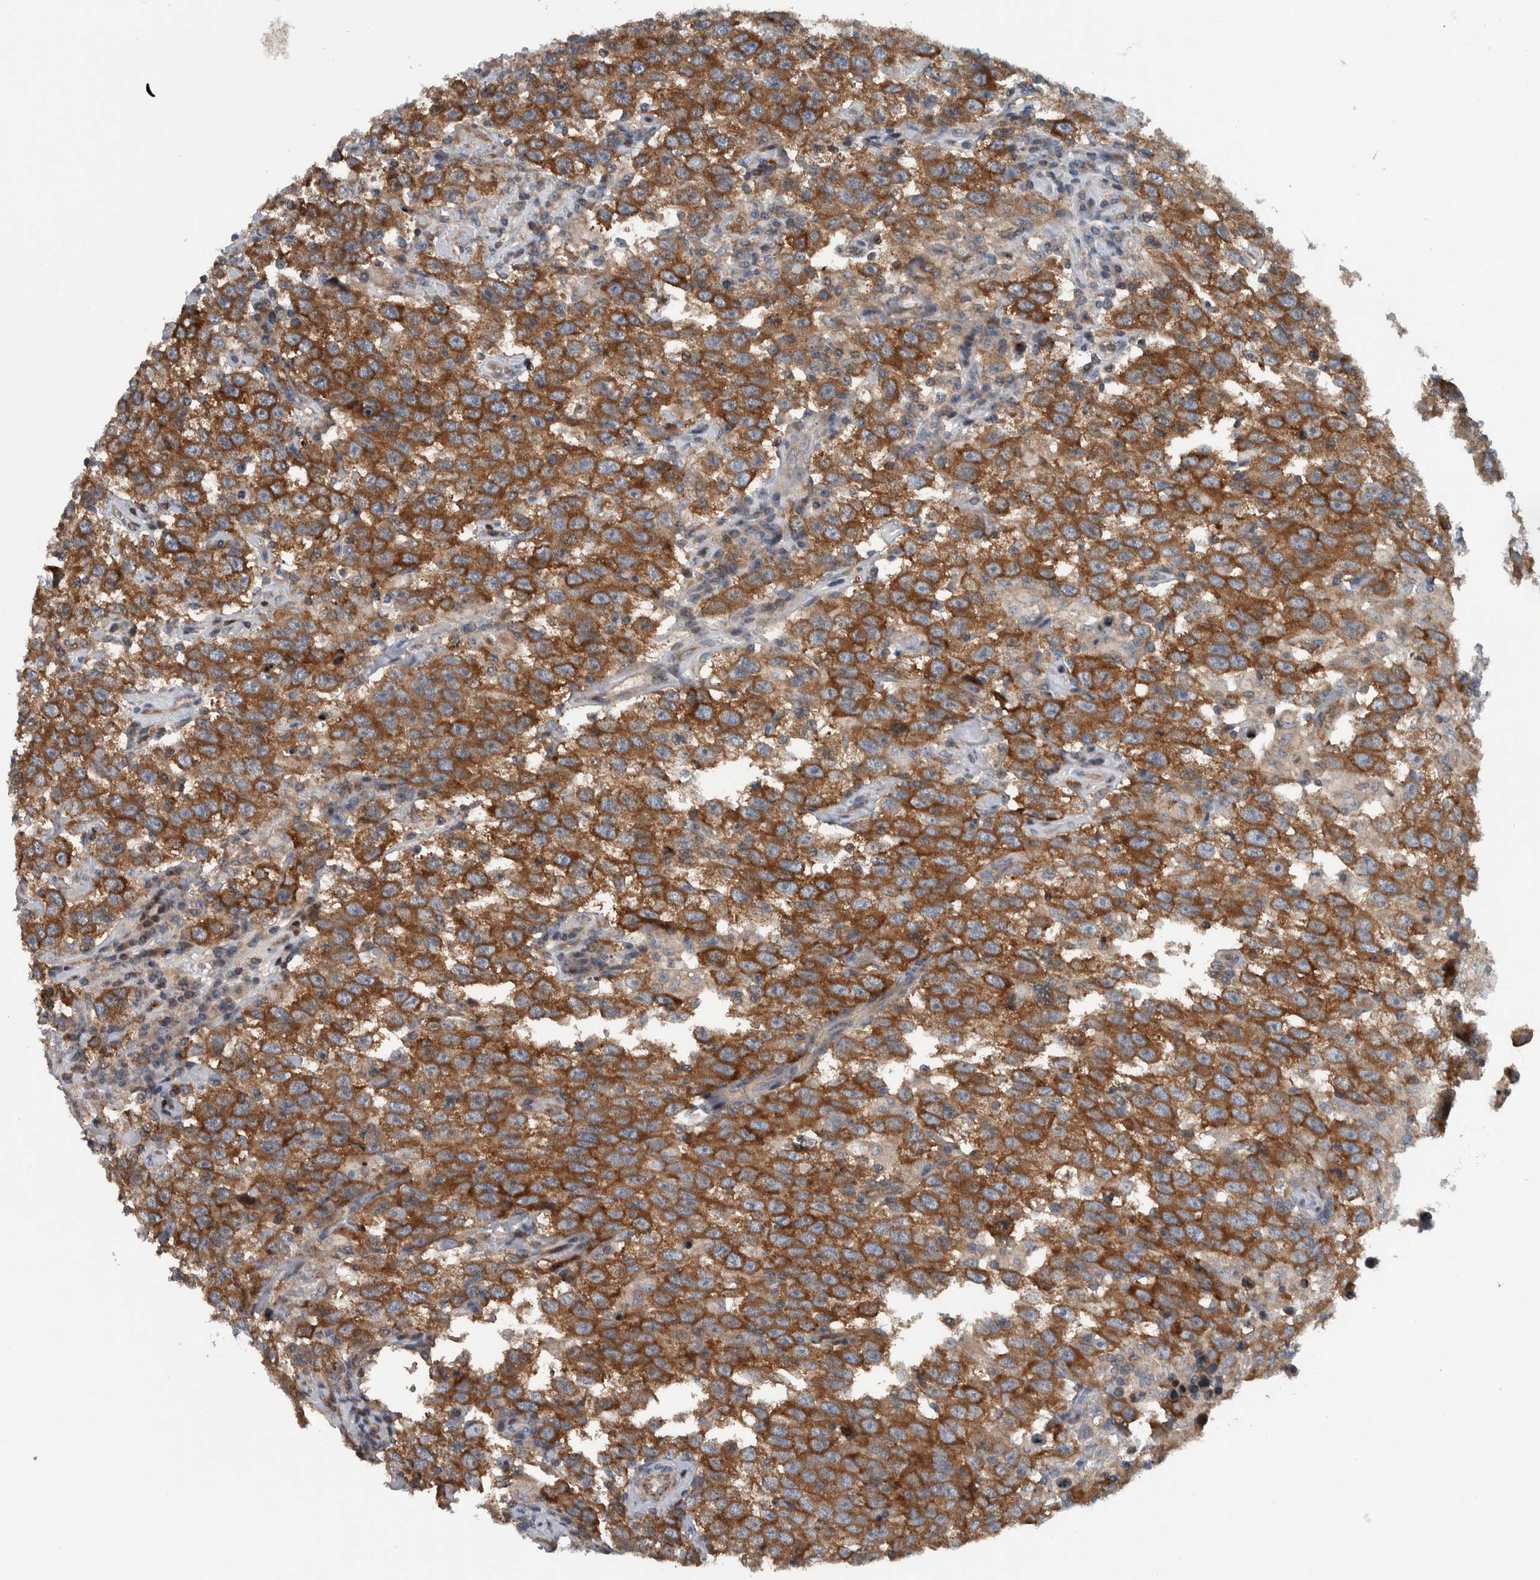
{"staining": {"intensity": "strong", "quantity": ">75%", "location": "cytoplasmic/membranous"}, "tissue": "testis cancer", "cell_type": "Tumor cells", "image_type": "cancer", "snomed": [{"axis": "morphology", "description": "Seminoma, NOS"}, {"axis": "topography", "description": "Testis"}], "caption": "IHC histopathology image of human testis cancer (seminoma) stained for a protein (brown), which exhibits high levels of strong cytoplasmic/membranous expression in approximately >75% of tumor cells.", "gene": "BAIAP2L1", "patient": {"sex": "male", "age": 41}}